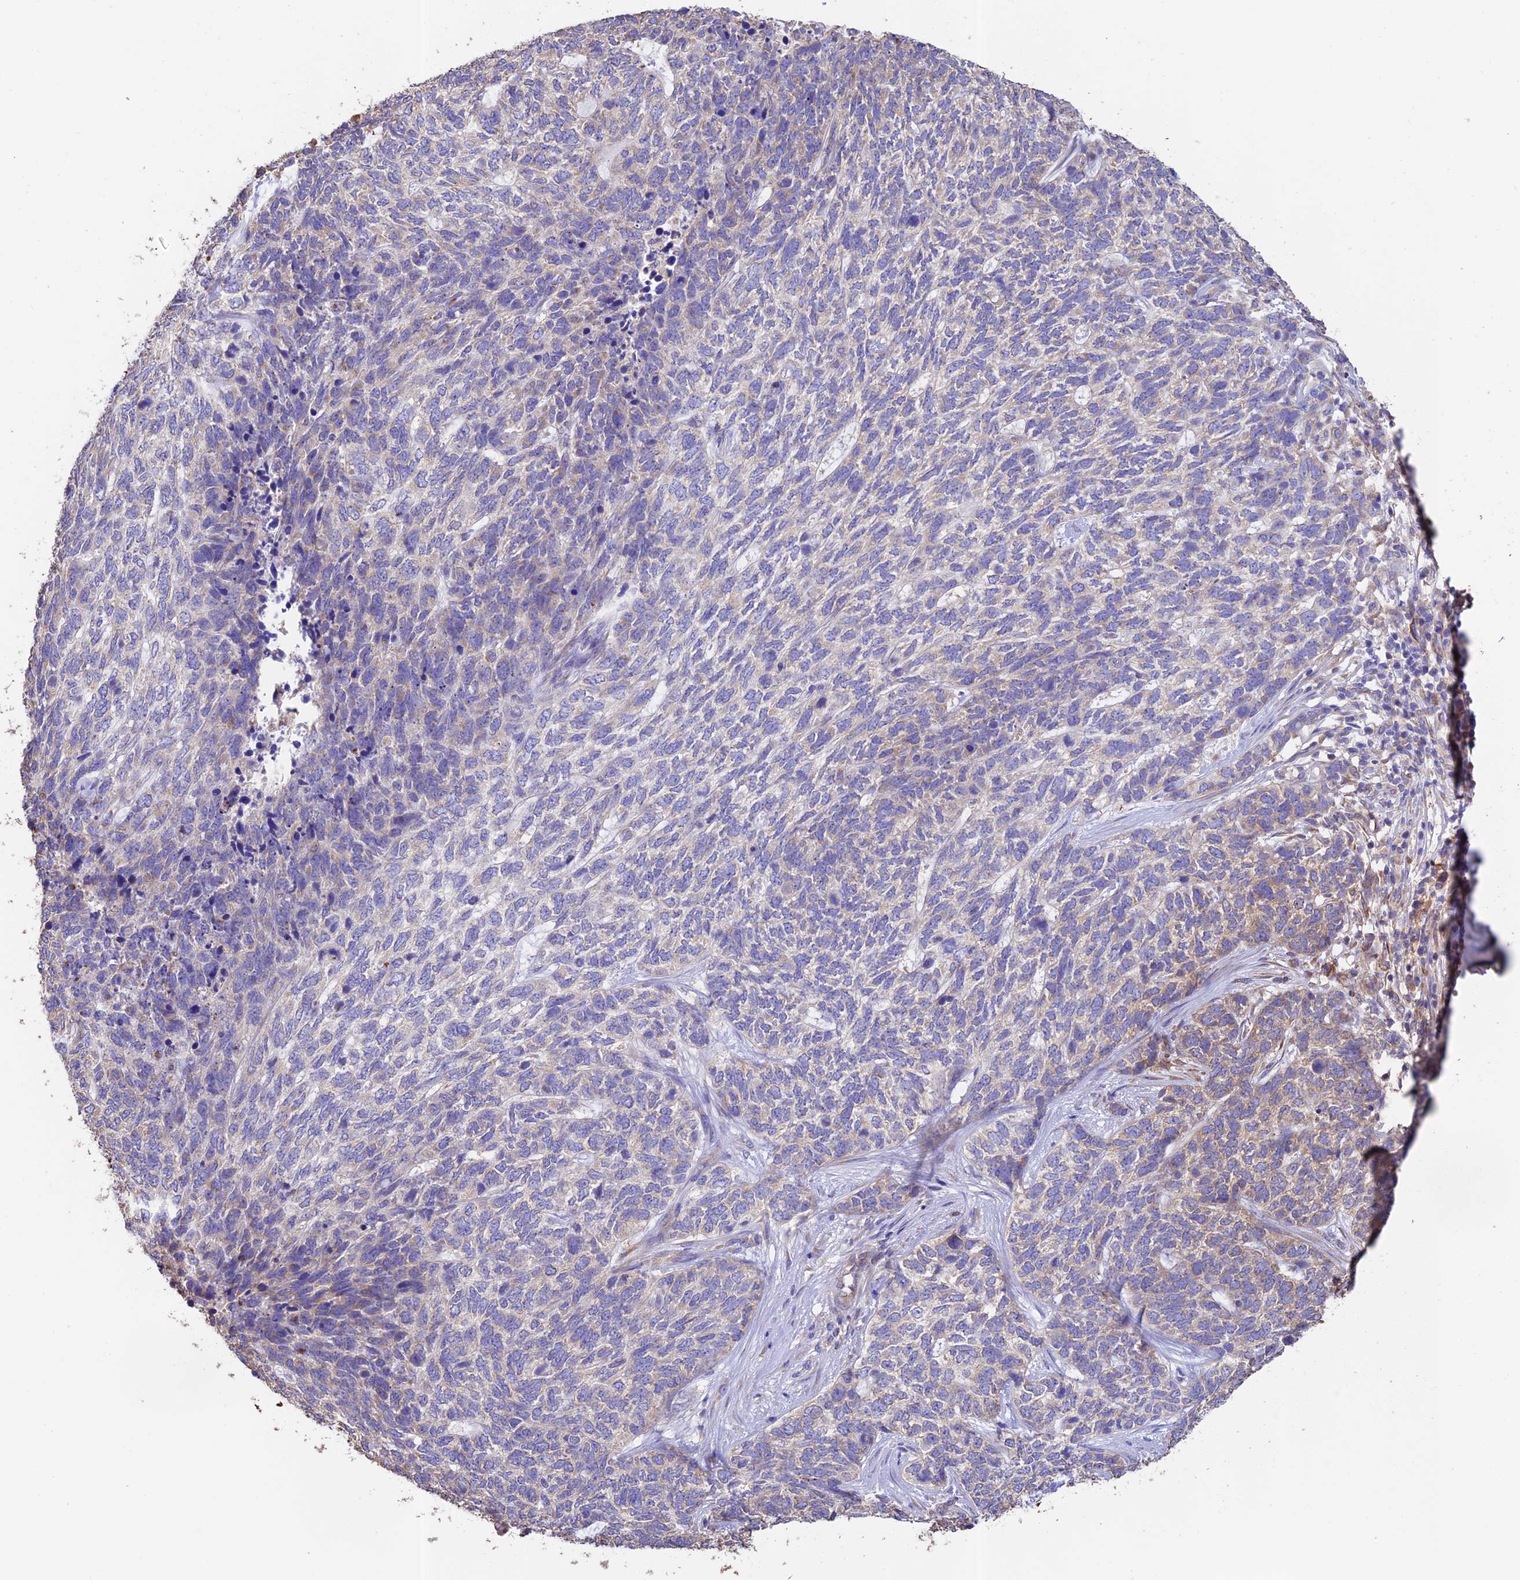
{"staining": {"intensity": "negative", "quantity": "none", "location": "none"}, "tissue": "skin cancer", "cell_type": "Tumor cells", "image_type": "cancer", "snomed": [{"axis": "morphology", "description": "Basal cell carcinoma"}, {"axis": "topography", "description": "Skin"}], "caption": "Immunohistochemistry (IHC) of human skin cancer displays no staining in tumor cells.", "gene": "EMC3", "patient": {"sex": "female", "age": 65}}